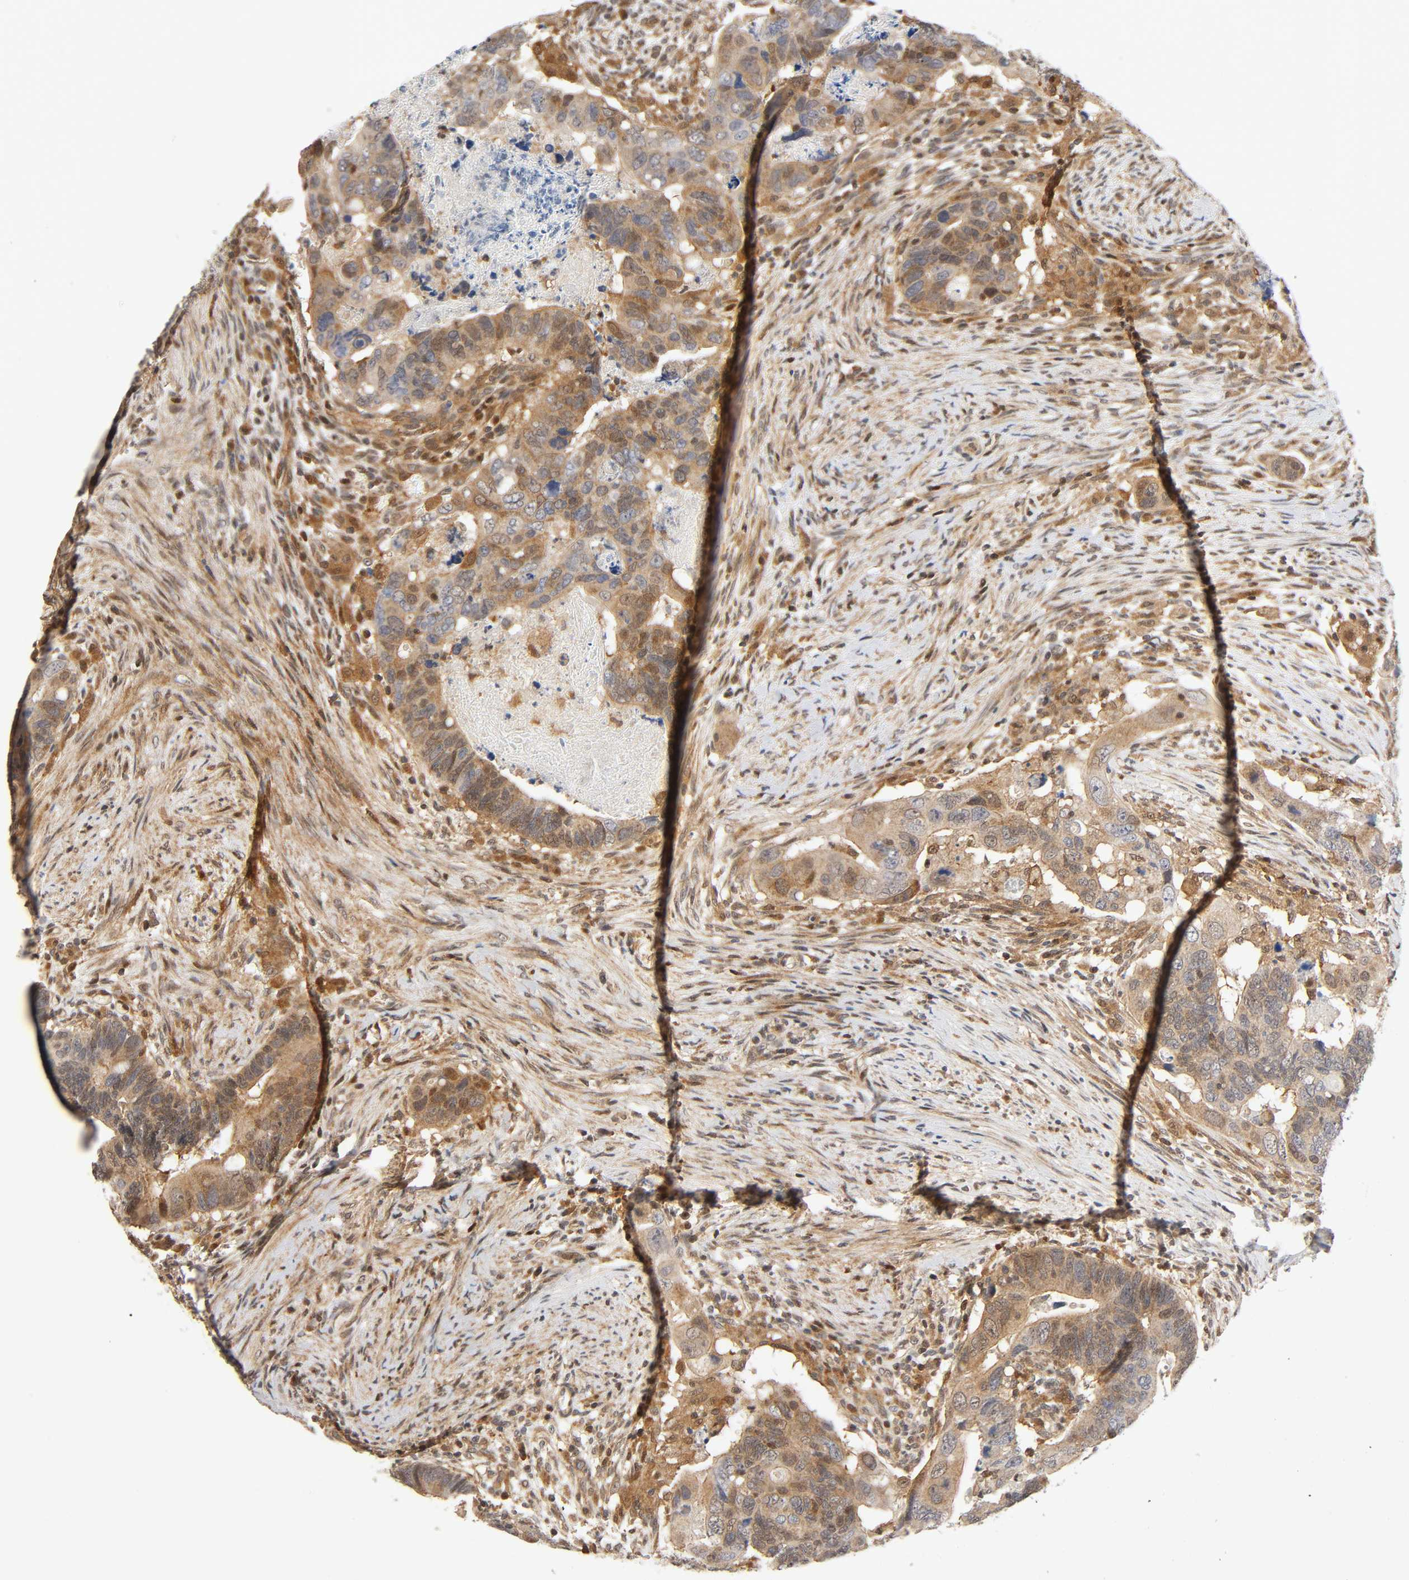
{"staining": {"intensity": "weak", "quantity": ">75%", "location": "cytoplasmic/membranous"}, "tissue": "colorectal cancer", "cell_type": "Tumor cells", "image_type": "cancer", "snomed": [{"axis": "morphology", "description": "Adenocarcinoma, NOS"}, {"axis": "topography", "description": "Rectum"}], "caption": "This photomicrograph shows colorectal adenocarcinoma stained with immunohistochemistry to label a protein in brown. The cytoplasmic/membranous of tumor cells show weak positivity for the protein. Nuclei are counter-stained blue.", "gene": "CASP9", "patient": {"sex": "male", "age": 53}}